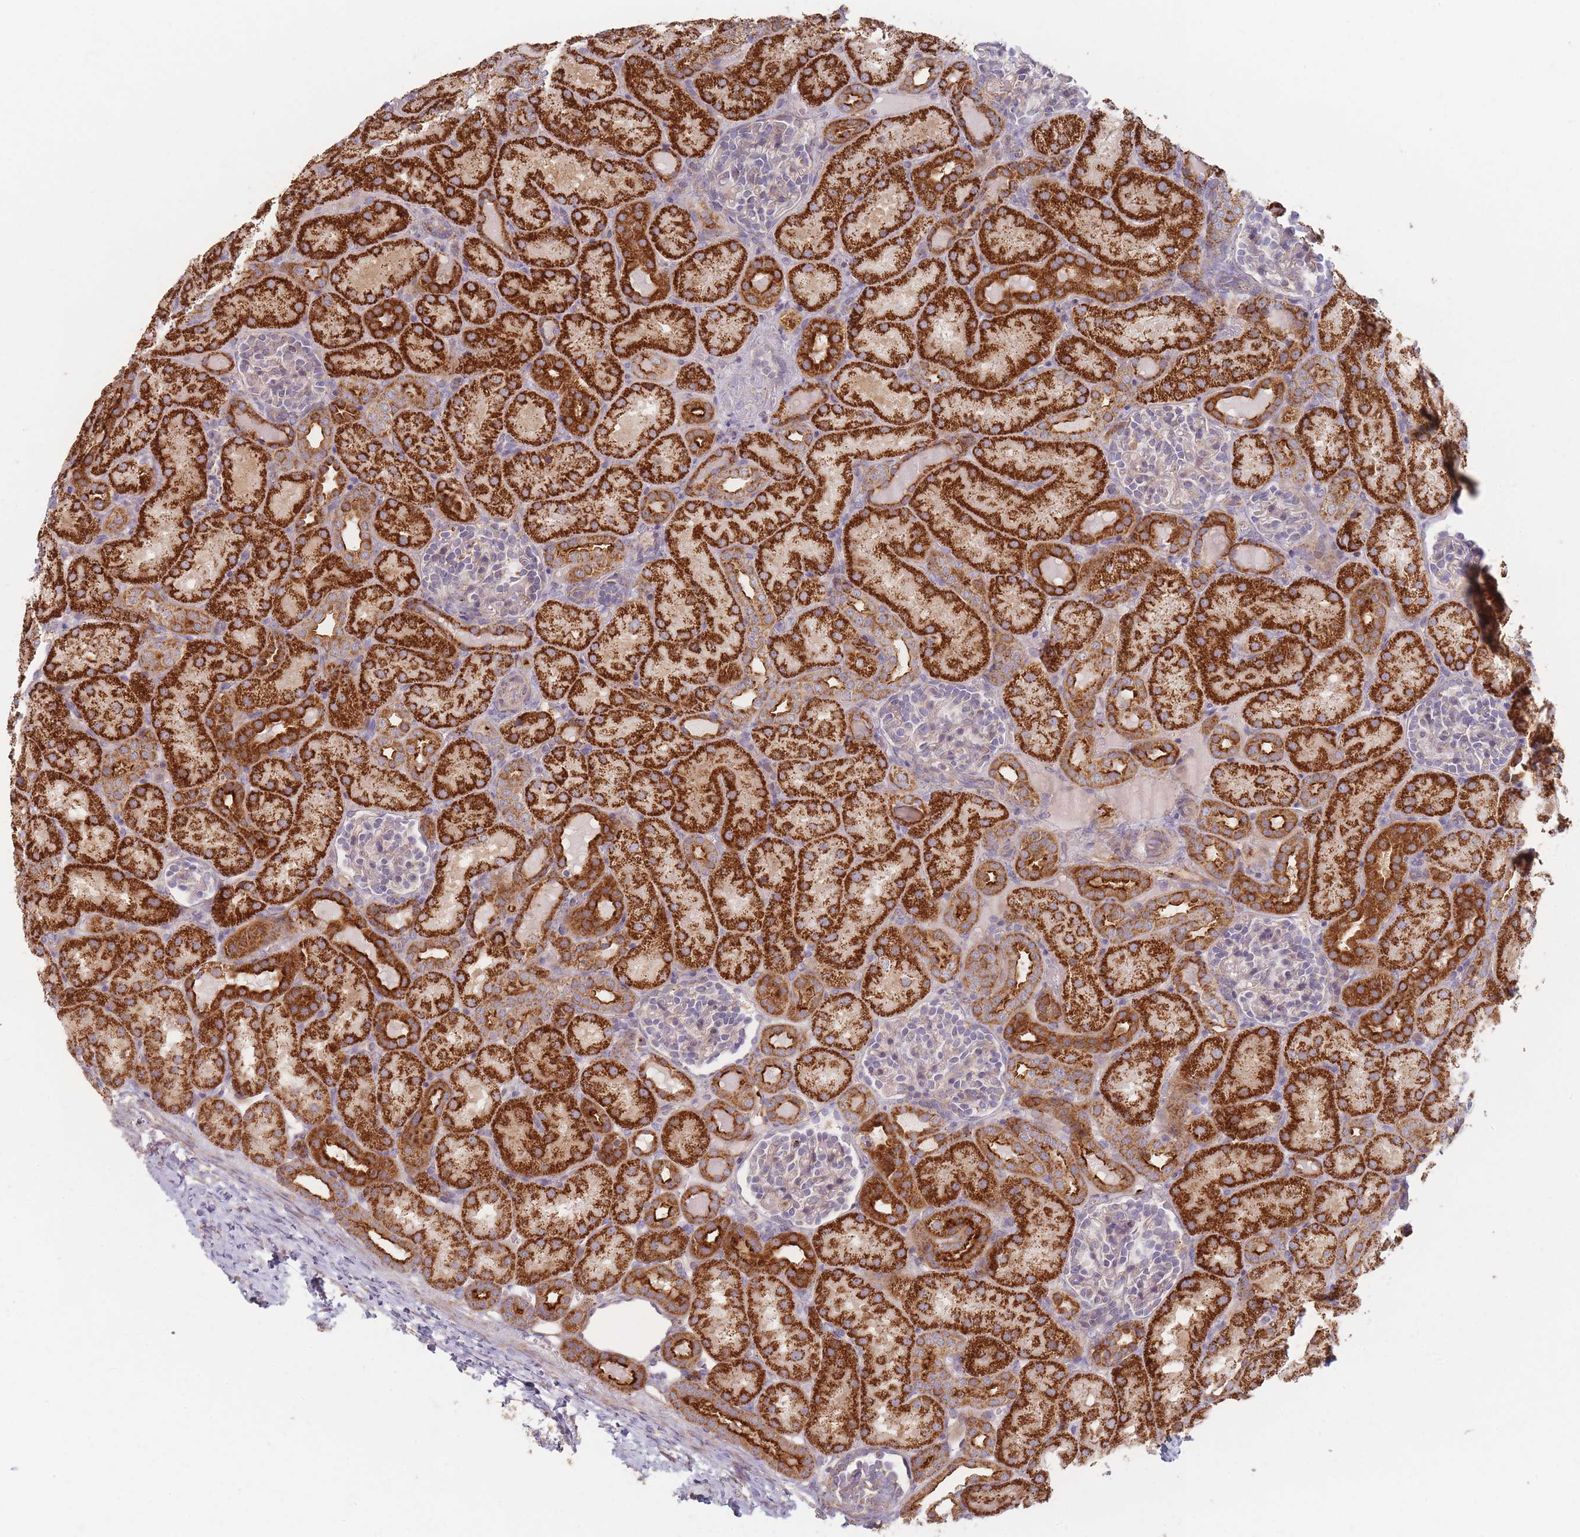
{"staining": {"intensity": "weak", "quantity": "<25%", "location": "cytoplasmic/membranous"}, "tissue": "kidney", "cell_type": "Cells in glomeruli", "image_type": "normal", "snomed": [{"axis": "morphology", "description": "Normal tissue, NOS"}, {"axis": "topography", "description": "Kidney"}], "caption": "The image reveals no staining of cells in glomeruli in benign kidney.", "gene": "ESRP2", "patient": {"sex": "male", "age": 1}}